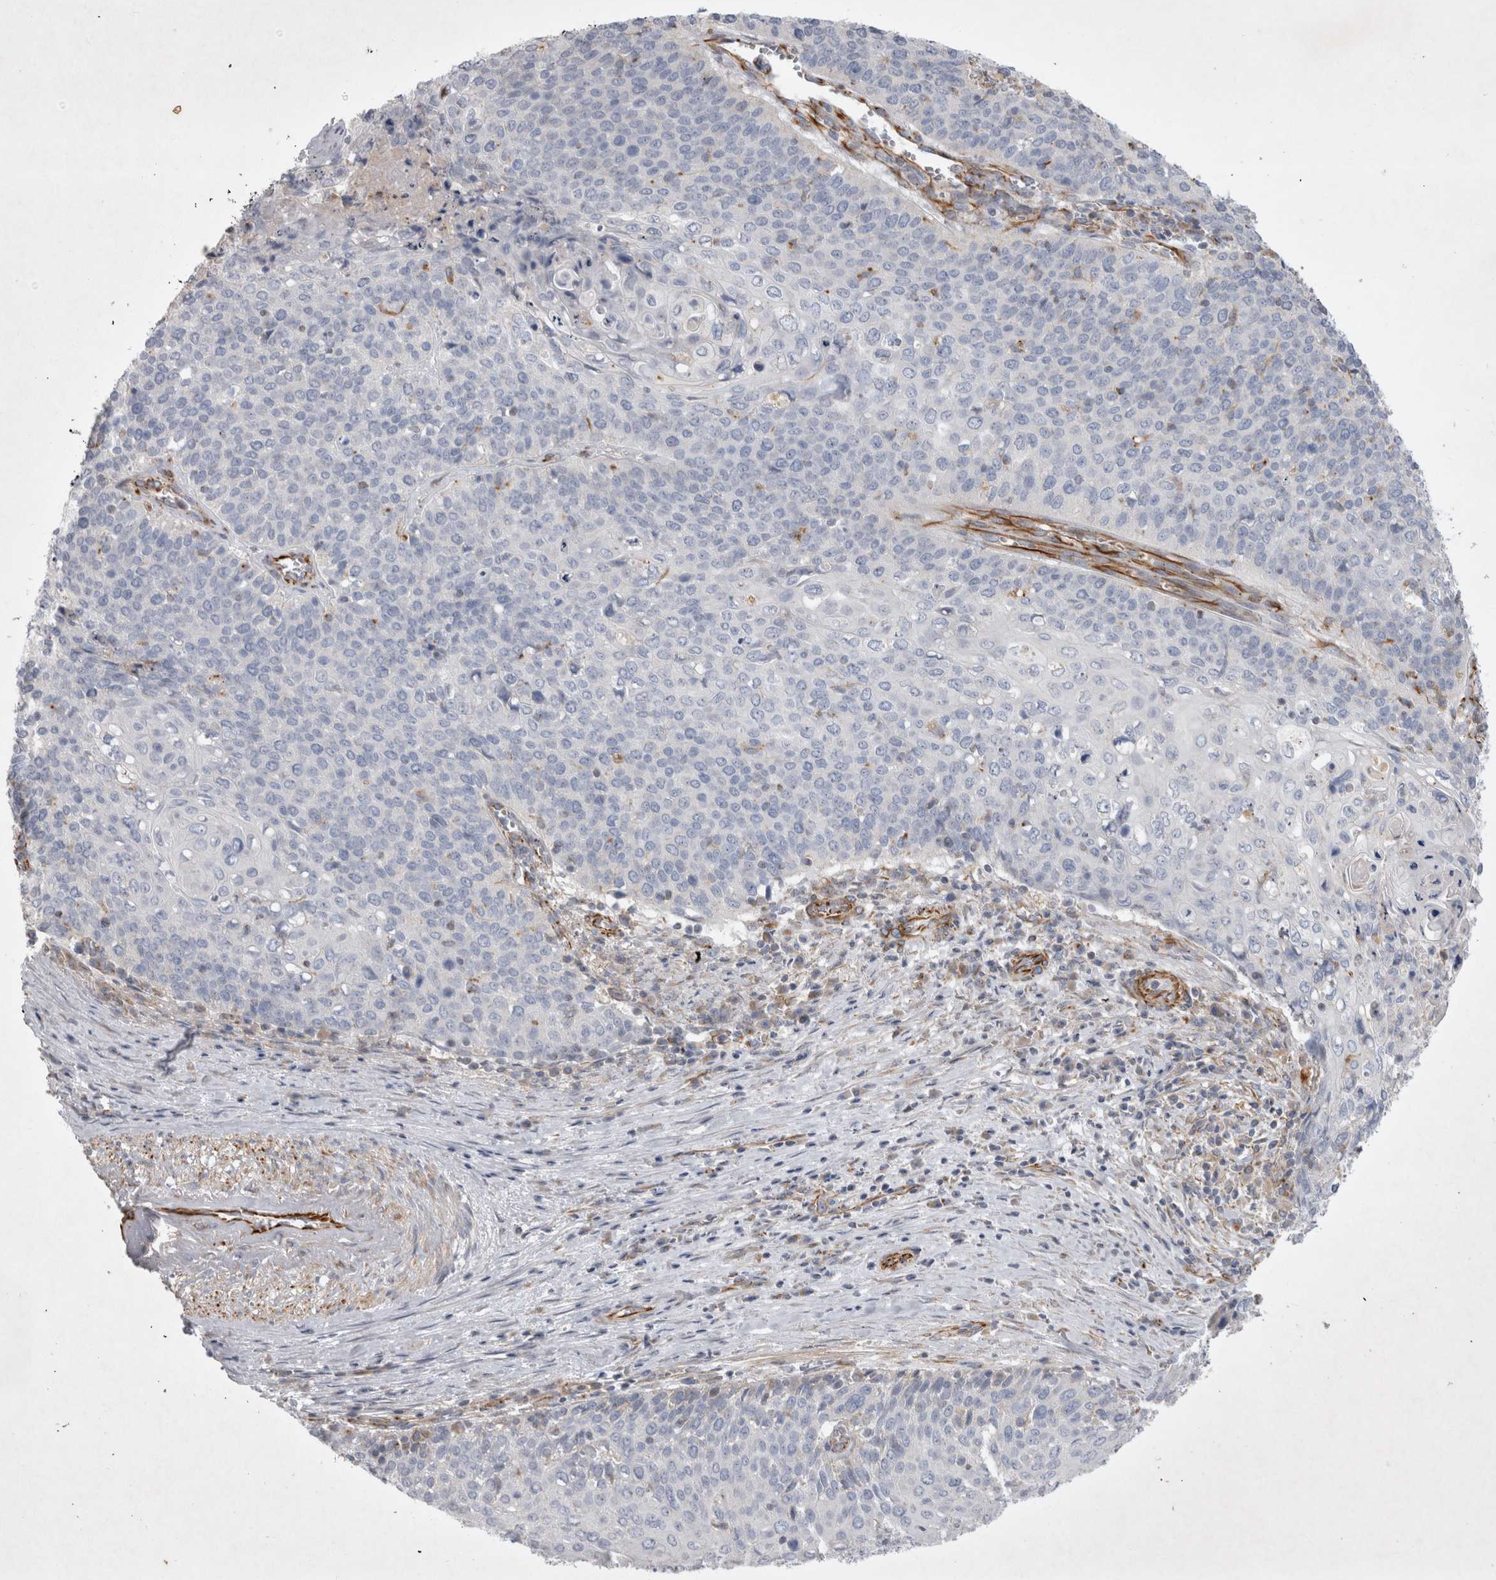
{"staining": {"intensity": "negative", "quantity": "none", "location": "none"}, "tissue": "cervical cancer", "cell_type": "Tumor cells", "image_type": "cancer", "snomed": [{"axis": "morphology", "description": "Squamous cell carcinoma, NOS"}, {"axis": "topography", "description": "Cervix"}], "caption": "An immunohistochemistry (IHC) photomicrograph of cervical cancer is shown. There is no staining in tumor cells of cervical cancer. The staining is performed using DAB (3,3'-diaminobenzidine) brown chromogen with nuclei counter-stained in using hematoxylin.", "gene": "STRADB", "patient": {"sex": "female", "age": 39}}